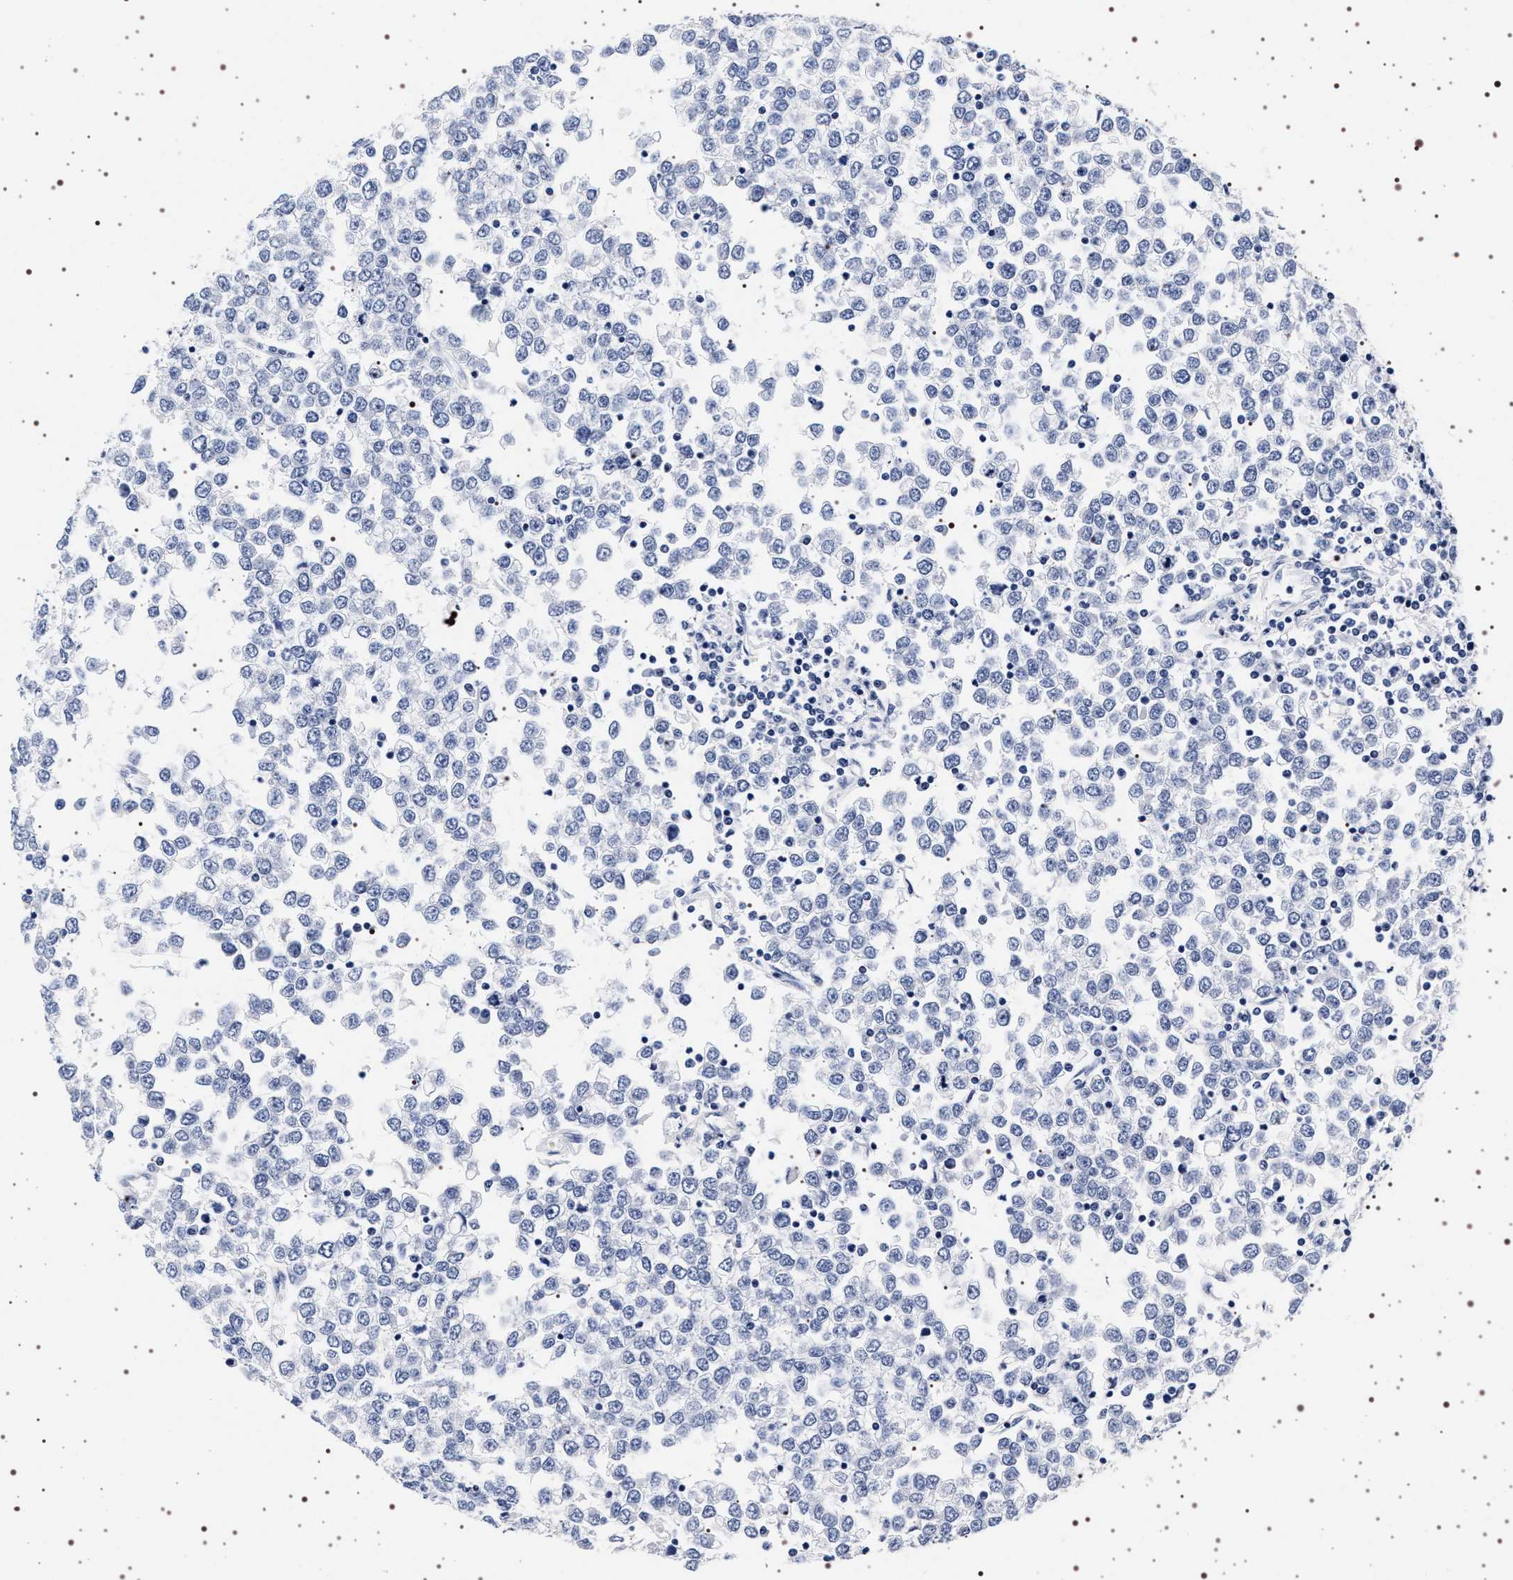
{"staining": {"intensity": "negative", "quantity": "none", "location": "none"}, "tissue": "testis cancer", "cell_type": "Tumor cells", "image_type": "cancer", "snomed": [{"axis": "morphology", "description": "Seminoma, NOS"}, {"axis": "topography", "description": "Testis"}], "caption": "An immunohistochemistry (IHC) micrograph of testis cancer is shown. There is no staining in tumor cells of testis cancer.", "gene": "SYN1", "patient": {"sex": "male", "age": 65}}